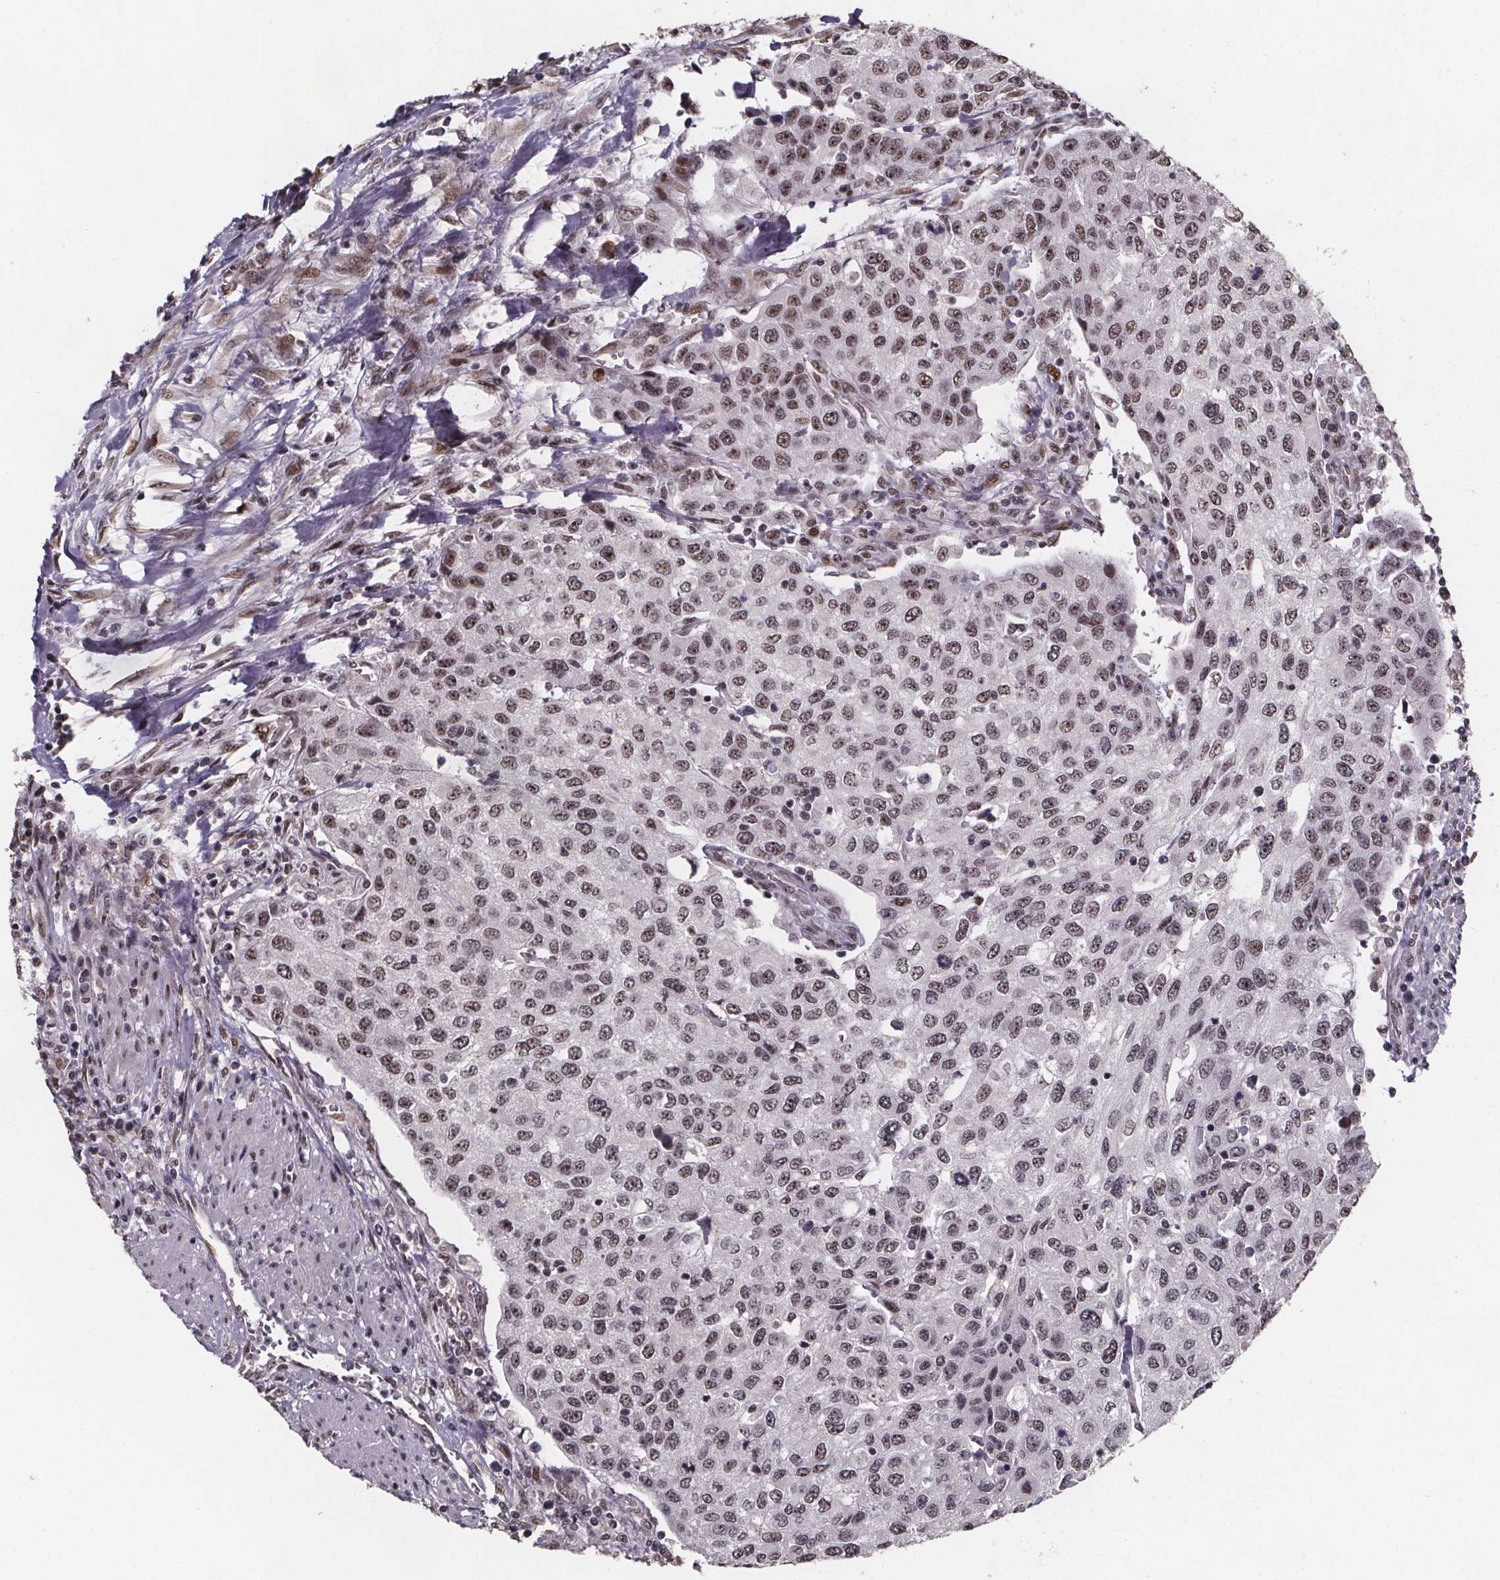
{"staining": {"intensity": "moderate", "quantity": ">75%", "location": "nuclear"}, "tissue": "urothelial cancer", "cell_type": "Tumor cells", "image_type": "cancer", "snomed": [{"axis": "morphology", "description": "Urothelial carcinoma, High grade"}, {"axis": "topography", "description": "Urinary bladder"}], "caption": "The immunohistochemical stain highlights moderate nuclear positivity in tumor cells of urothelial cancer tissue. Nuclei are stained in blue.", "gene": "U2SURP", "patient": {"sex": "female", "age": 78}}